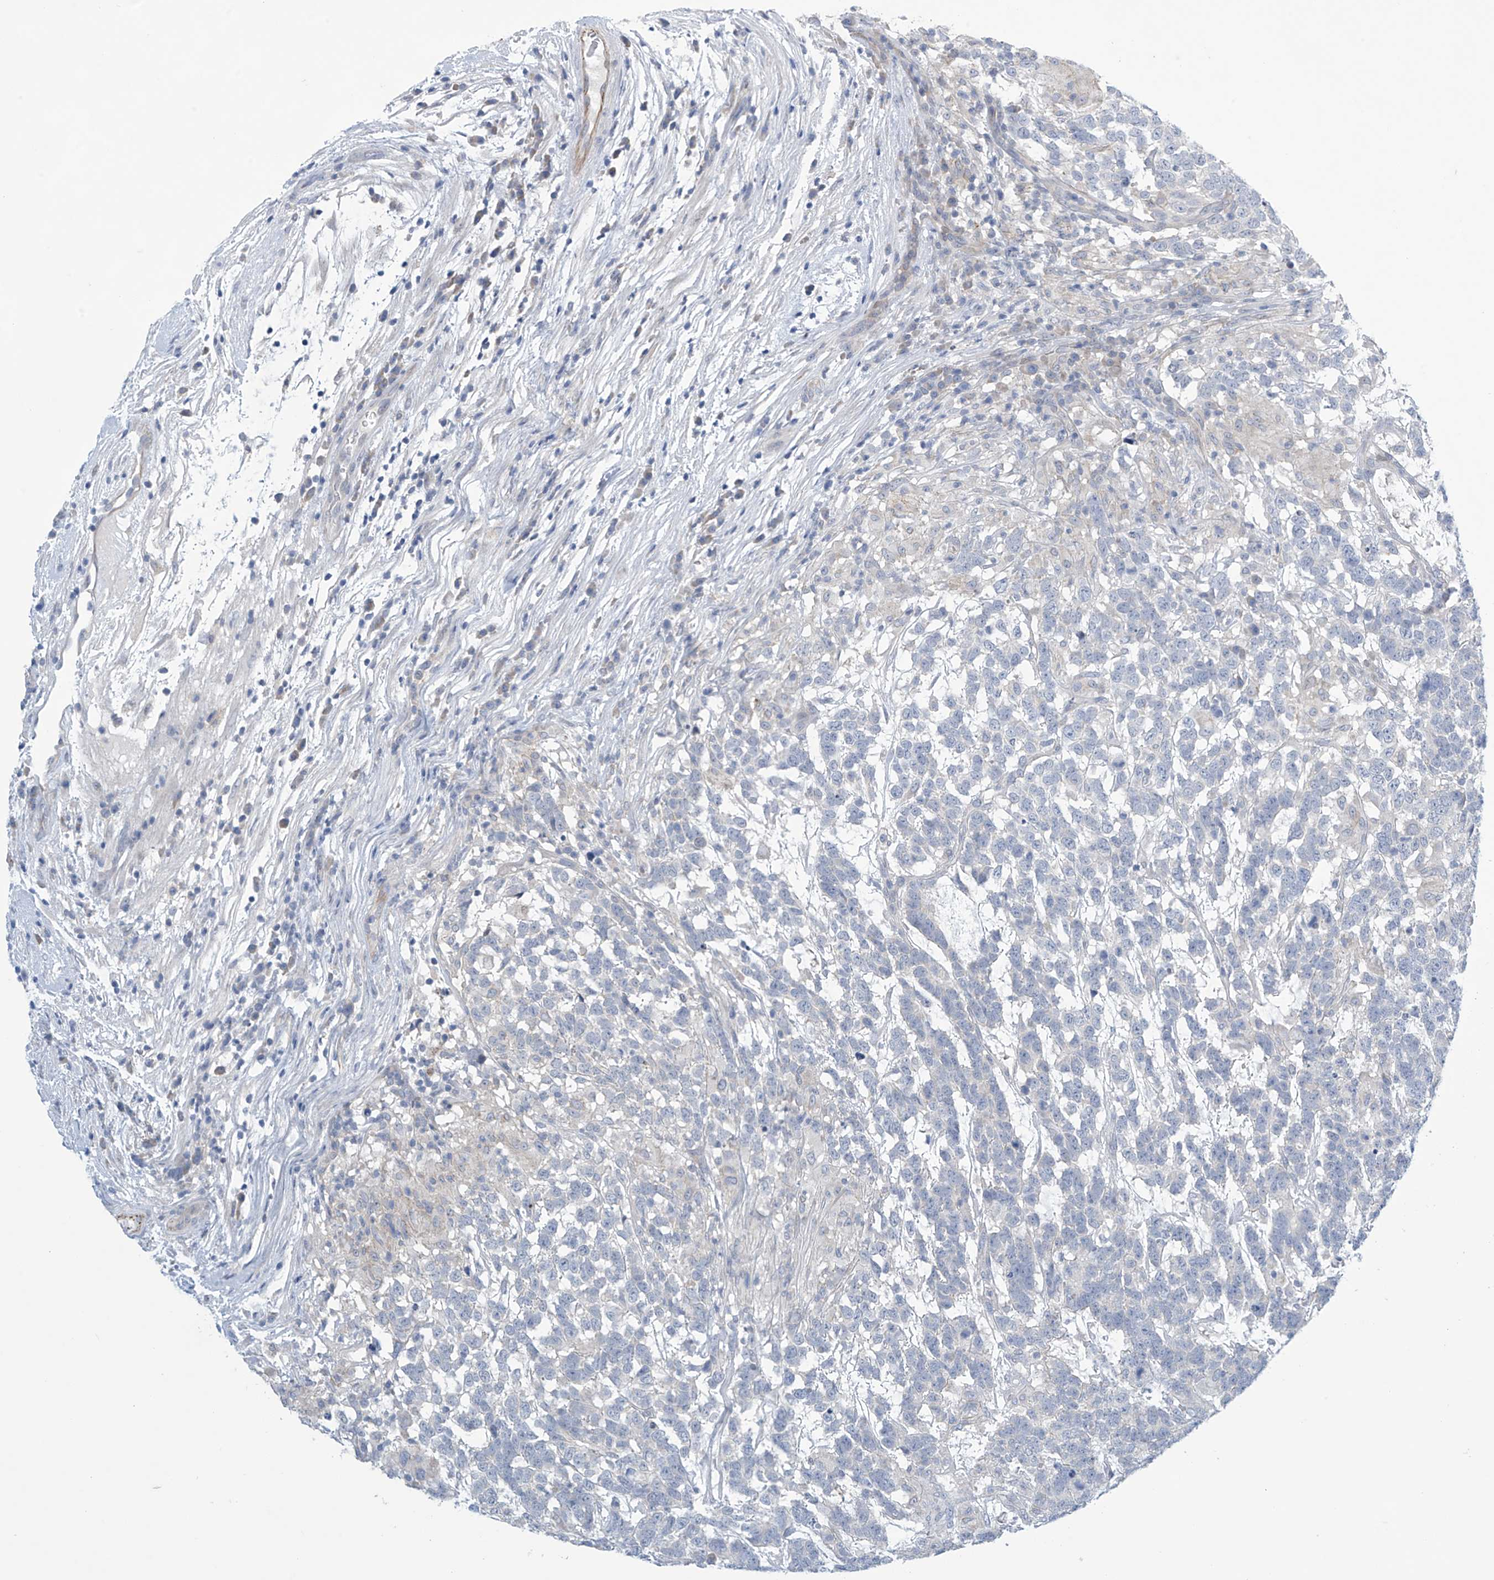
{"staining": {"intensity": "negative", "quantity": "none", "location": "none"}, "tissue": "testis cancer", "cell_type": "Tumor cells", "image_type": "cancer", "snomed": [{"axis": "morphology", "description": "Carcinoma, Embryonal, NOS"}, {"axis": "topography", "description": "Testis"}], "caption": "Tumor cells show no significant protein staining in embryonal carcinoma (testis). (DAB immunohistochemistry (IHC) visualized using brightfield microscopy, high magnification).", "gene": "SLC35A5", "patient": {"sex": "male", "age": 26}}